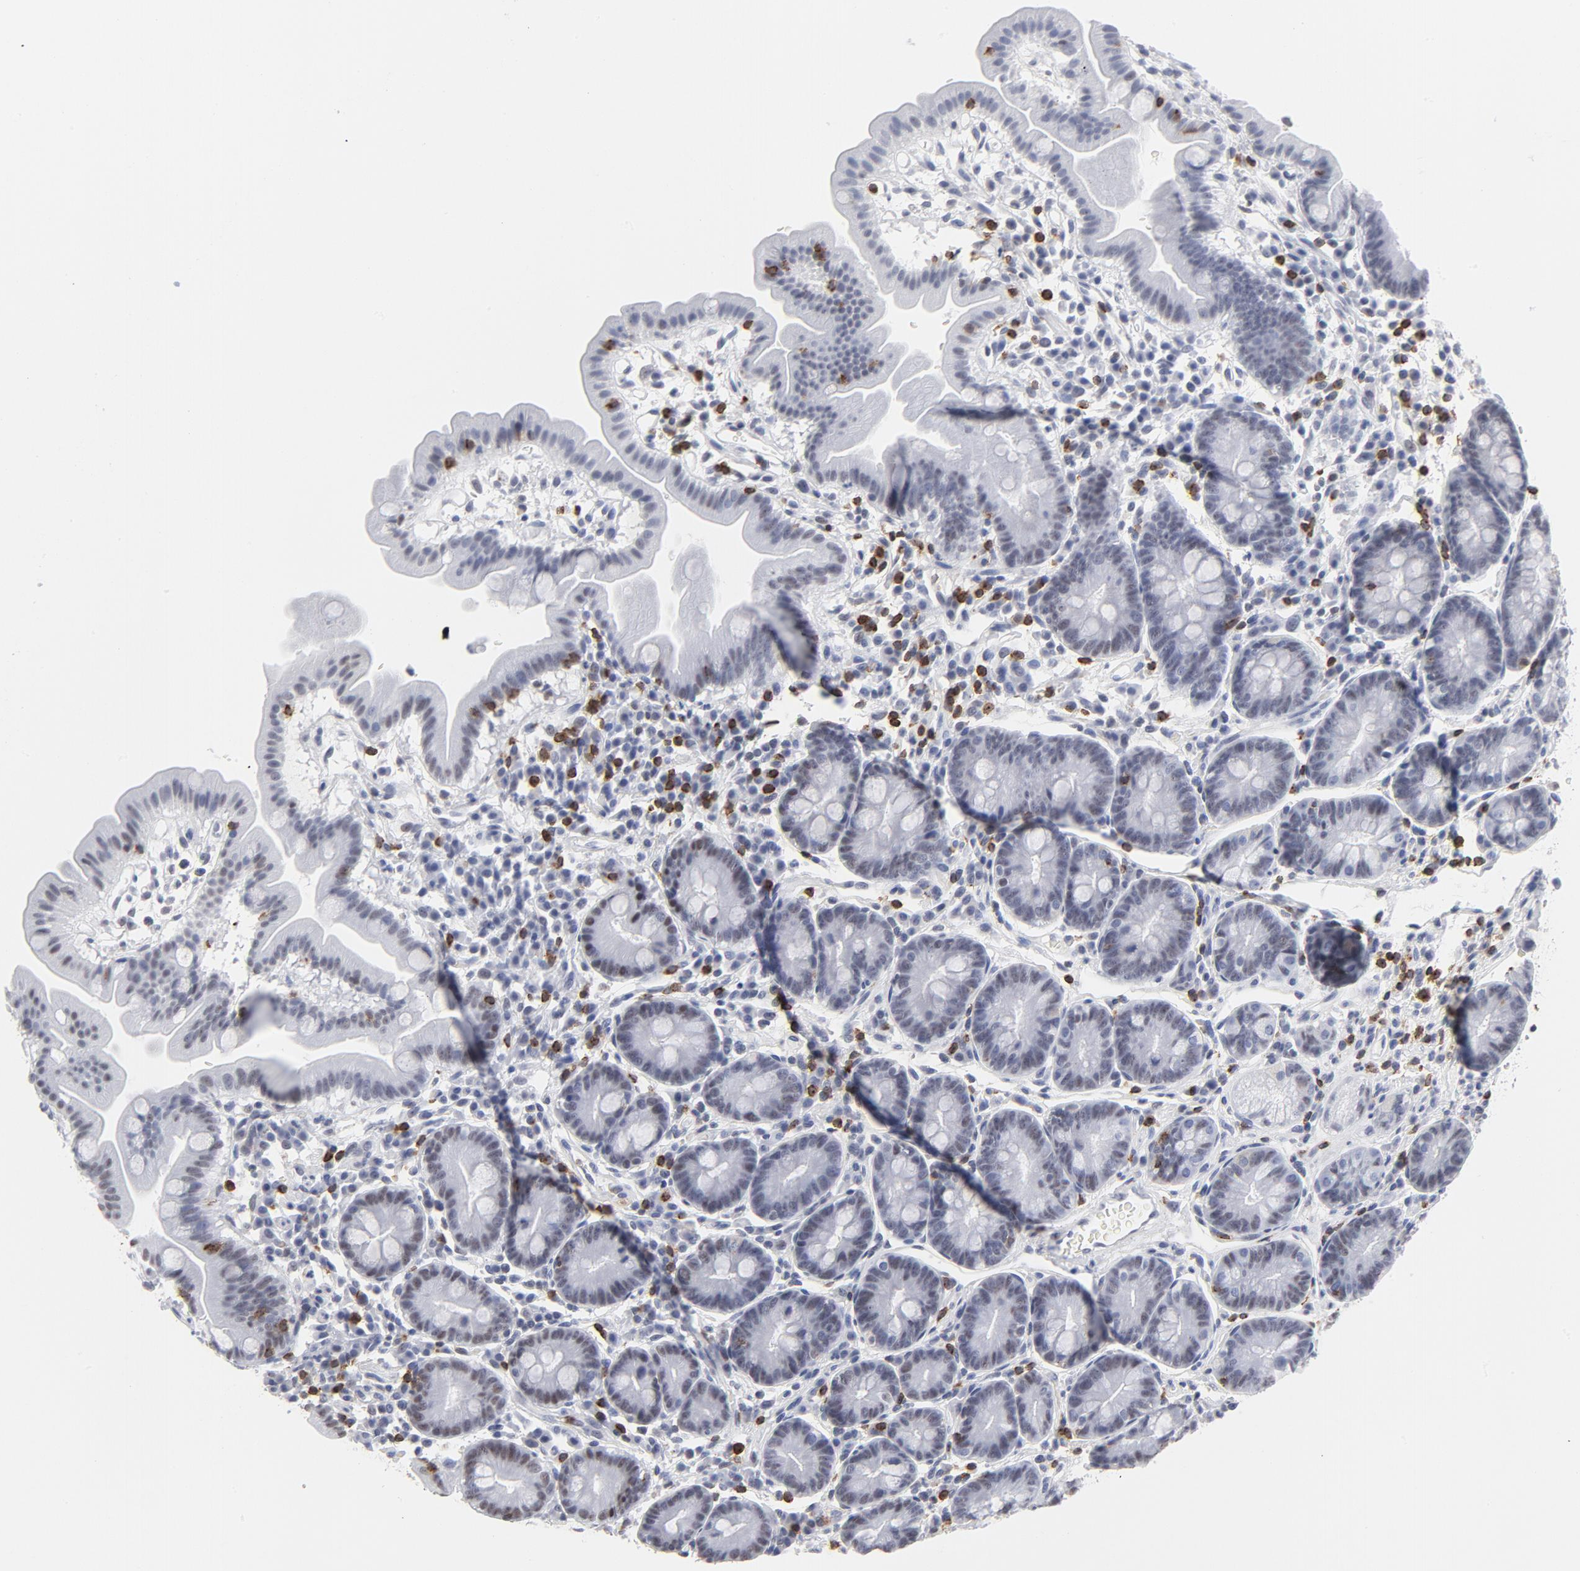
{"staining": {"intensity": "weak", "quantity": "<25%", "location": "nuclear"}, "tissue": "duodenum", "cell_type": "Glandular cells", "image_type": "normal", "snomed": [{"axis": "morphology", "description": "Normal tissue, NOS"}, {"axis": "topography", "description": "Duodenum"}], "caption": "Immunohistochemistry (IHC) photomicrograph of normal human duodenum stained for a protein (brown), which exhibits no positivity in glandular cells.", "gene": "CD2", "patient": {"sex": "male", "age": 50}}